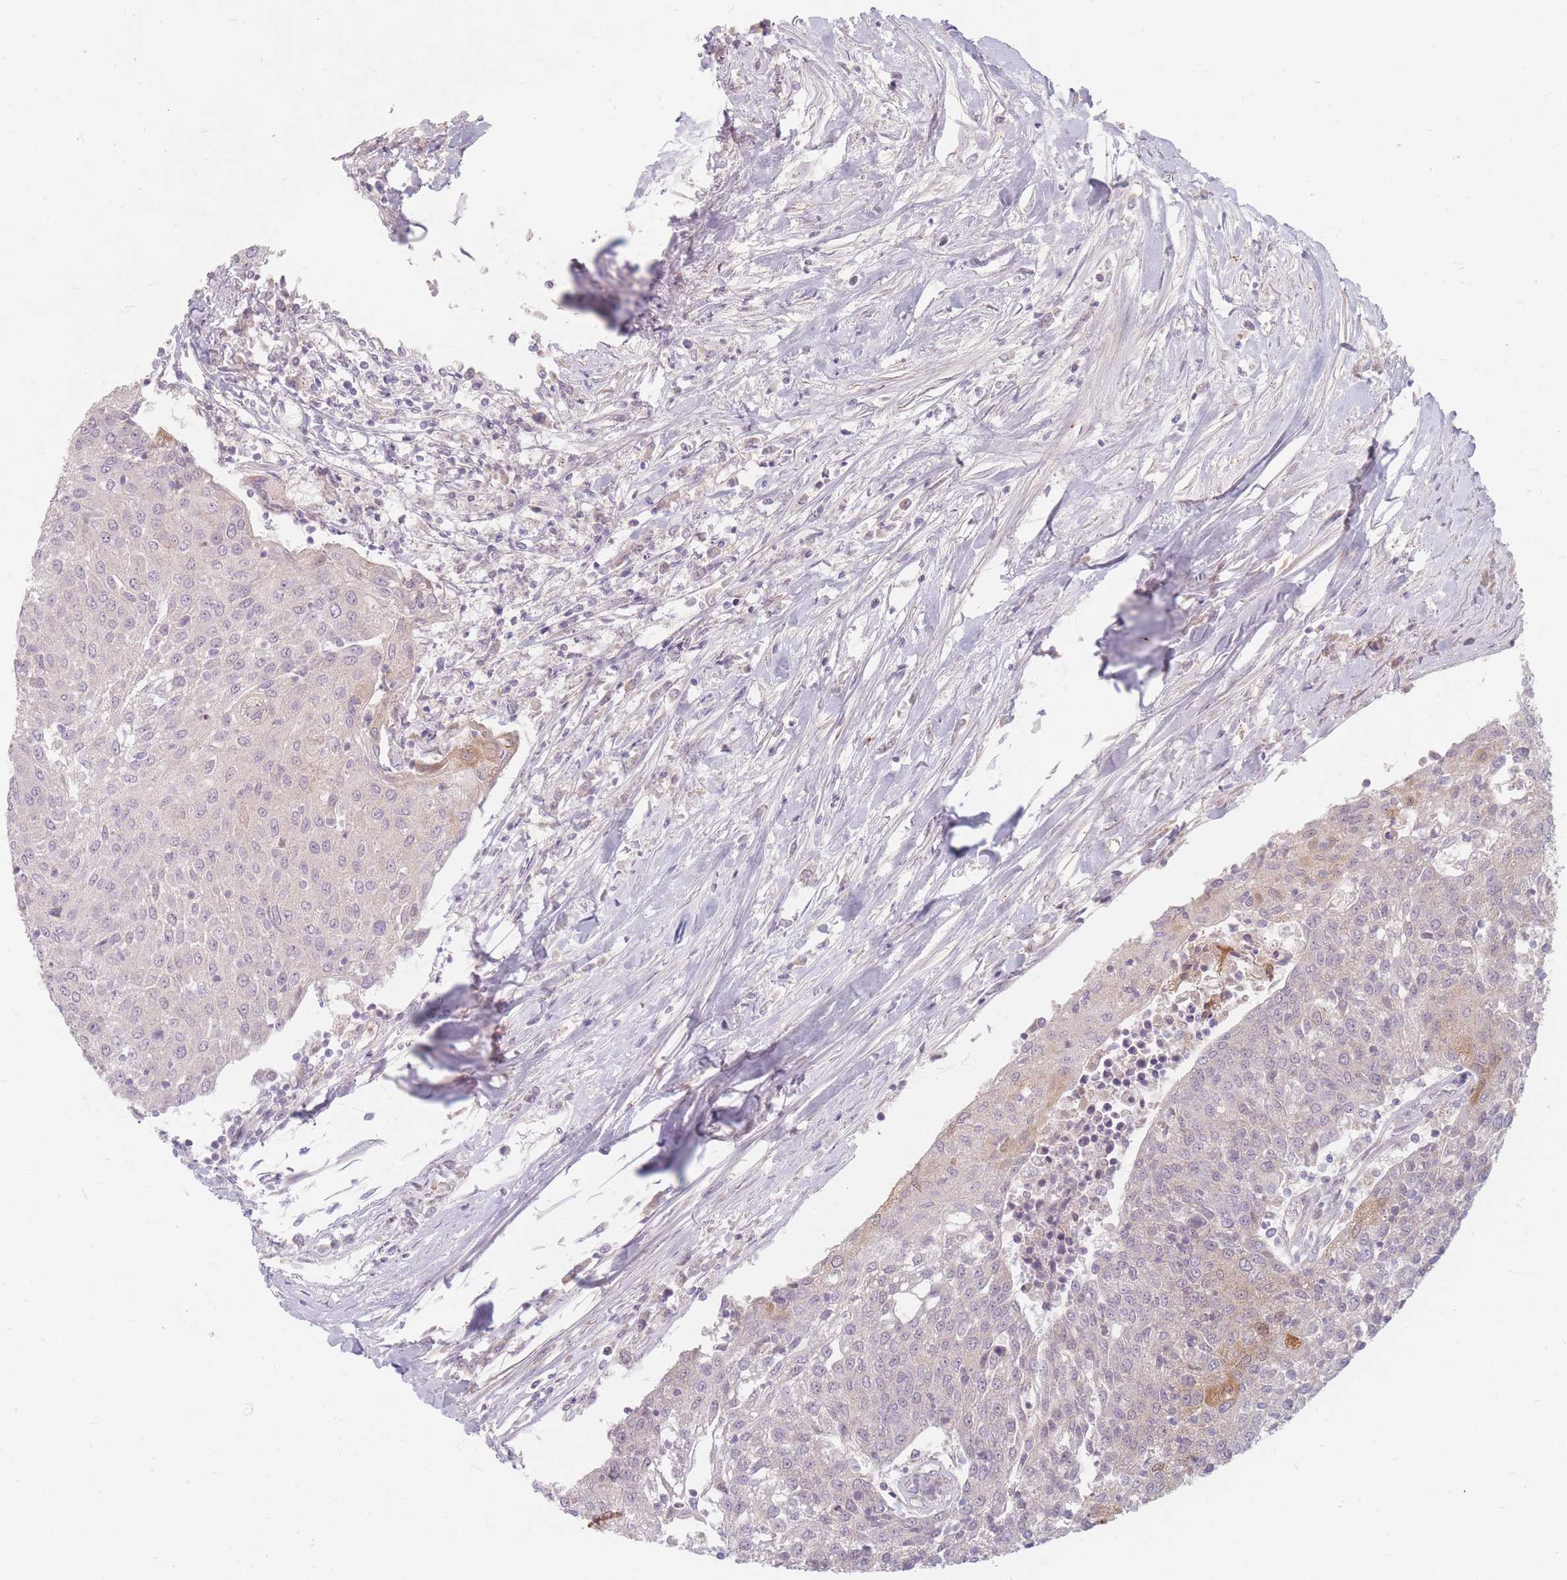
{"staining": {"intensity": "negative", "quantity": "none", "location": "none"}, "tissue": "urothelial cancer", "cell_type": "Tumor cells", "image_type": "cancer", "snomed": [{"axis": "morphology", "description": "Urothelial carcinoma, High grade"}, {"axis": "topography", "description": "Urinary bladder"}], "caption": "This is an IHC image of urothelial cancer. There is no staining in tumor cells.", "gene": "CHCHD7", "patient": {"sex": "female", "age": 85}}